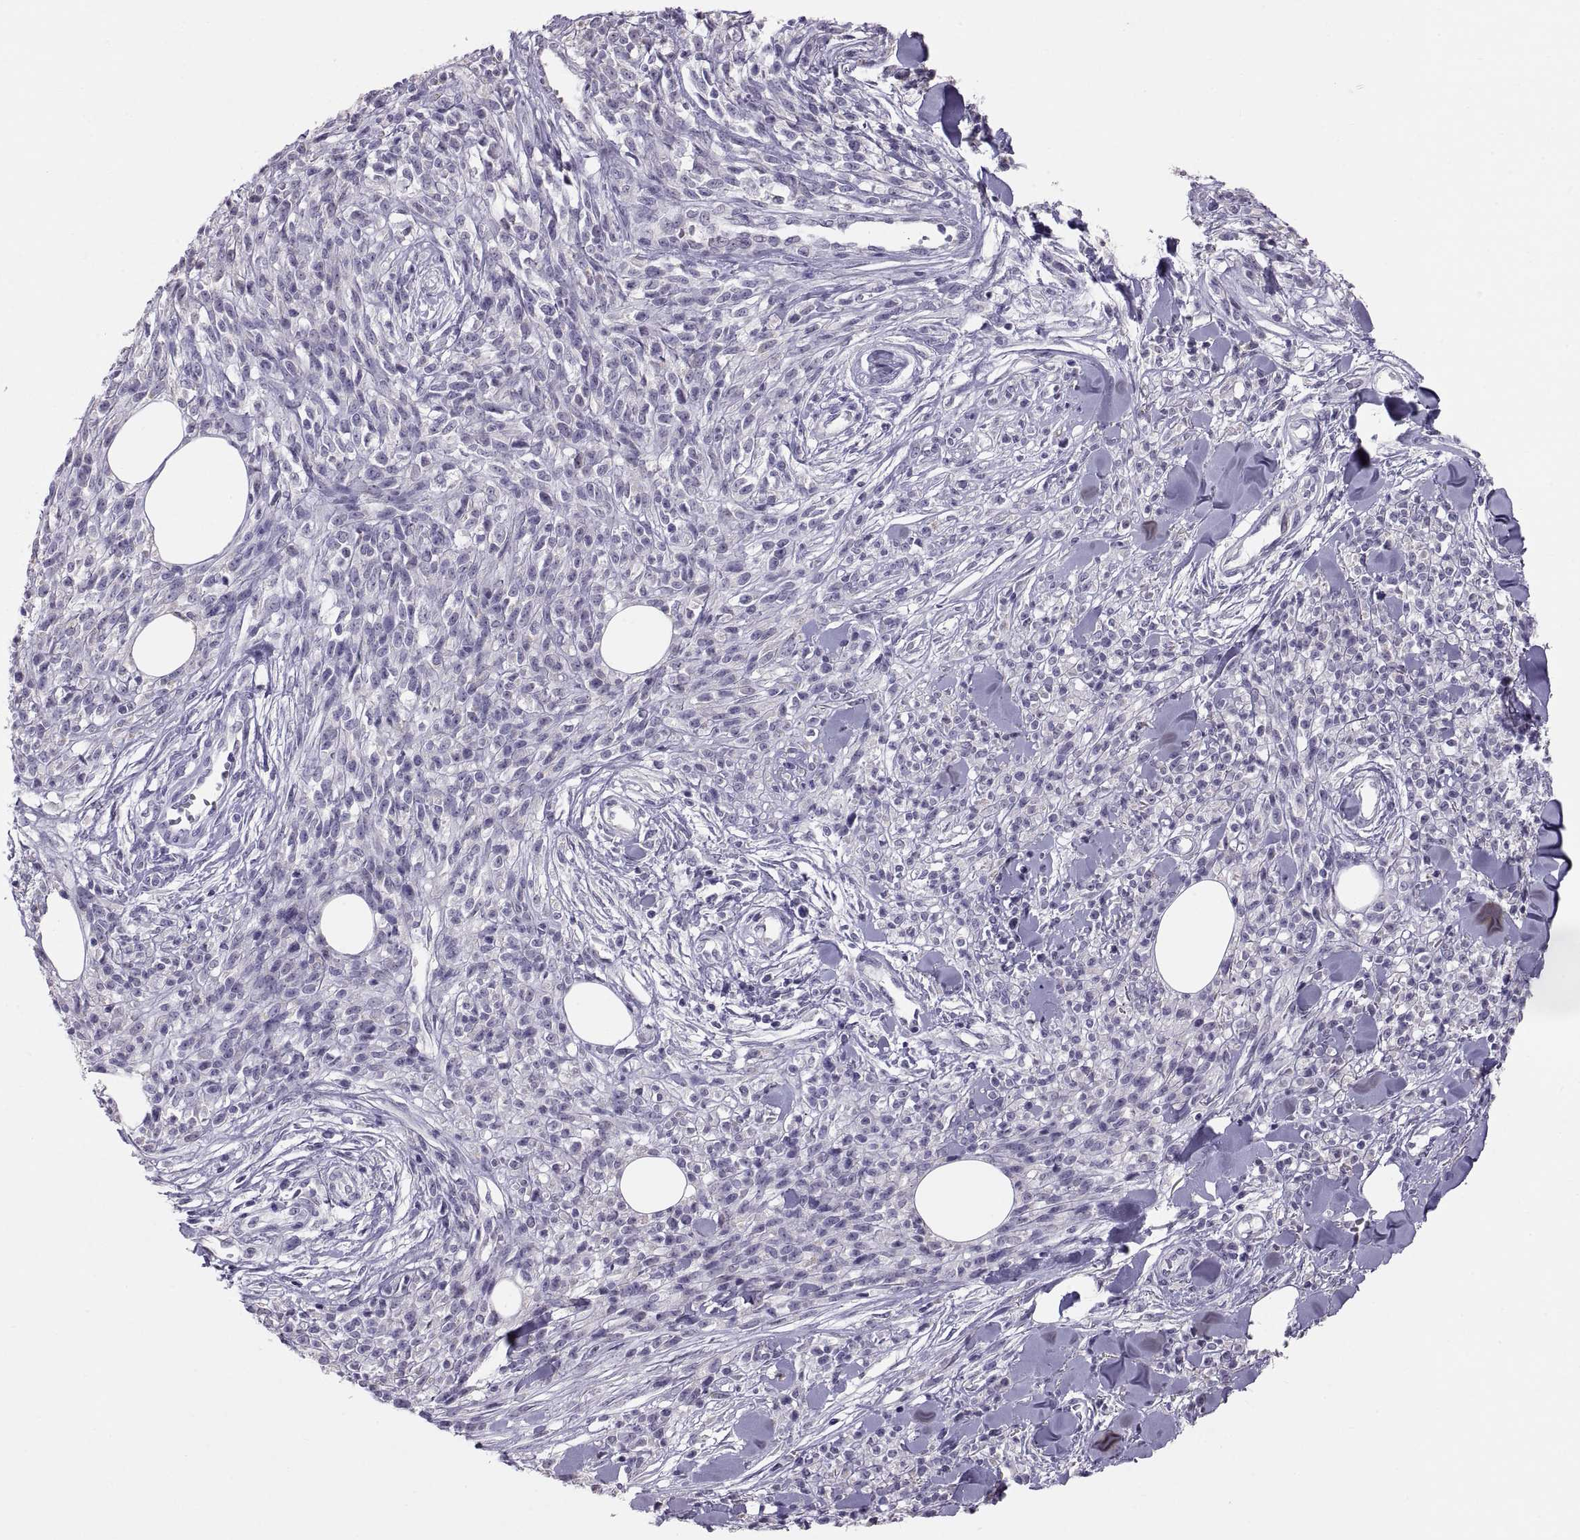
{"staining": {"intensity": "negative", "quantity": "none", "location": "none"}, "tissue": "melanoma", "cell_type": "Tumor cells", "image_type": "cancer", "snomed": [{"axis": "morphology", "description": "Malignant melanoma, NOS"}, {"axis": "topography", "description": "Skin"}, {"axis": "topography", "description": "Skin of trunk"}], "caption": "A high-resolution micrograph shows IHC staining of melanoma, which demonstrates no significant positivity in tumor cells.", "gene": "FAM170A", "patient": {"sex": "male", "age": 74}}